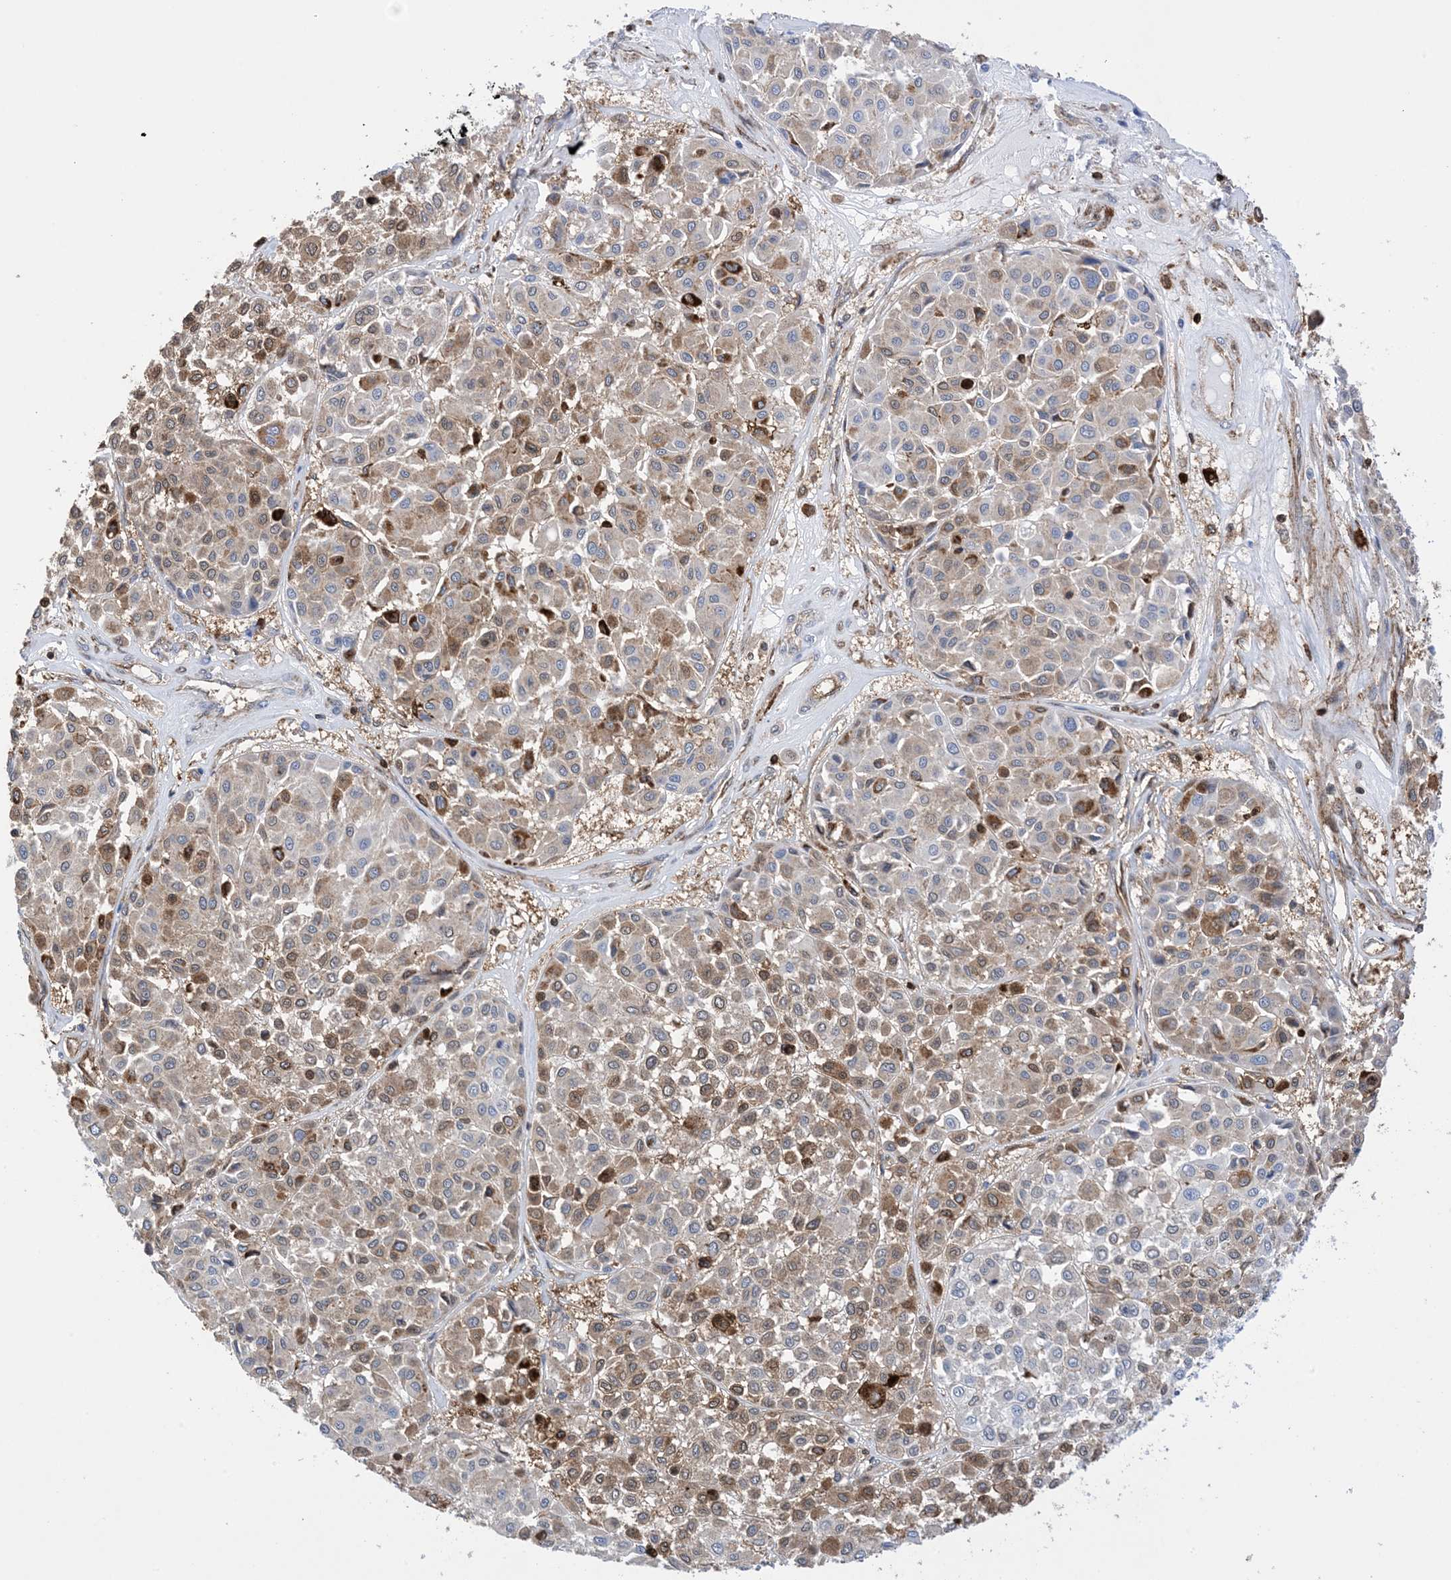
{"staining": {"intensity": "moderate", "quantity": "25%-75%", "location": "cytoplasmic/membranous"}, "tissue": "melanoma", "cell_type": "Tumor cells", "image_type": "cancer", "snomed": [{"axis": "morphology", "description": "Malignant melanoma, Metastatic site"}, {"axis": "topography", "description": "Soft tissue"}], "caption": "Tumor cells exhibit medium levels of moderate cytoplasmic/membranous positivity in about 25%-75% of cells in malignant melanoma (metastatic site). (brown staining indicates protein expression, while blue staining denotes nuclei).", "gene": "ANXA1", "patient": {"sex": "male", "age": 41}}